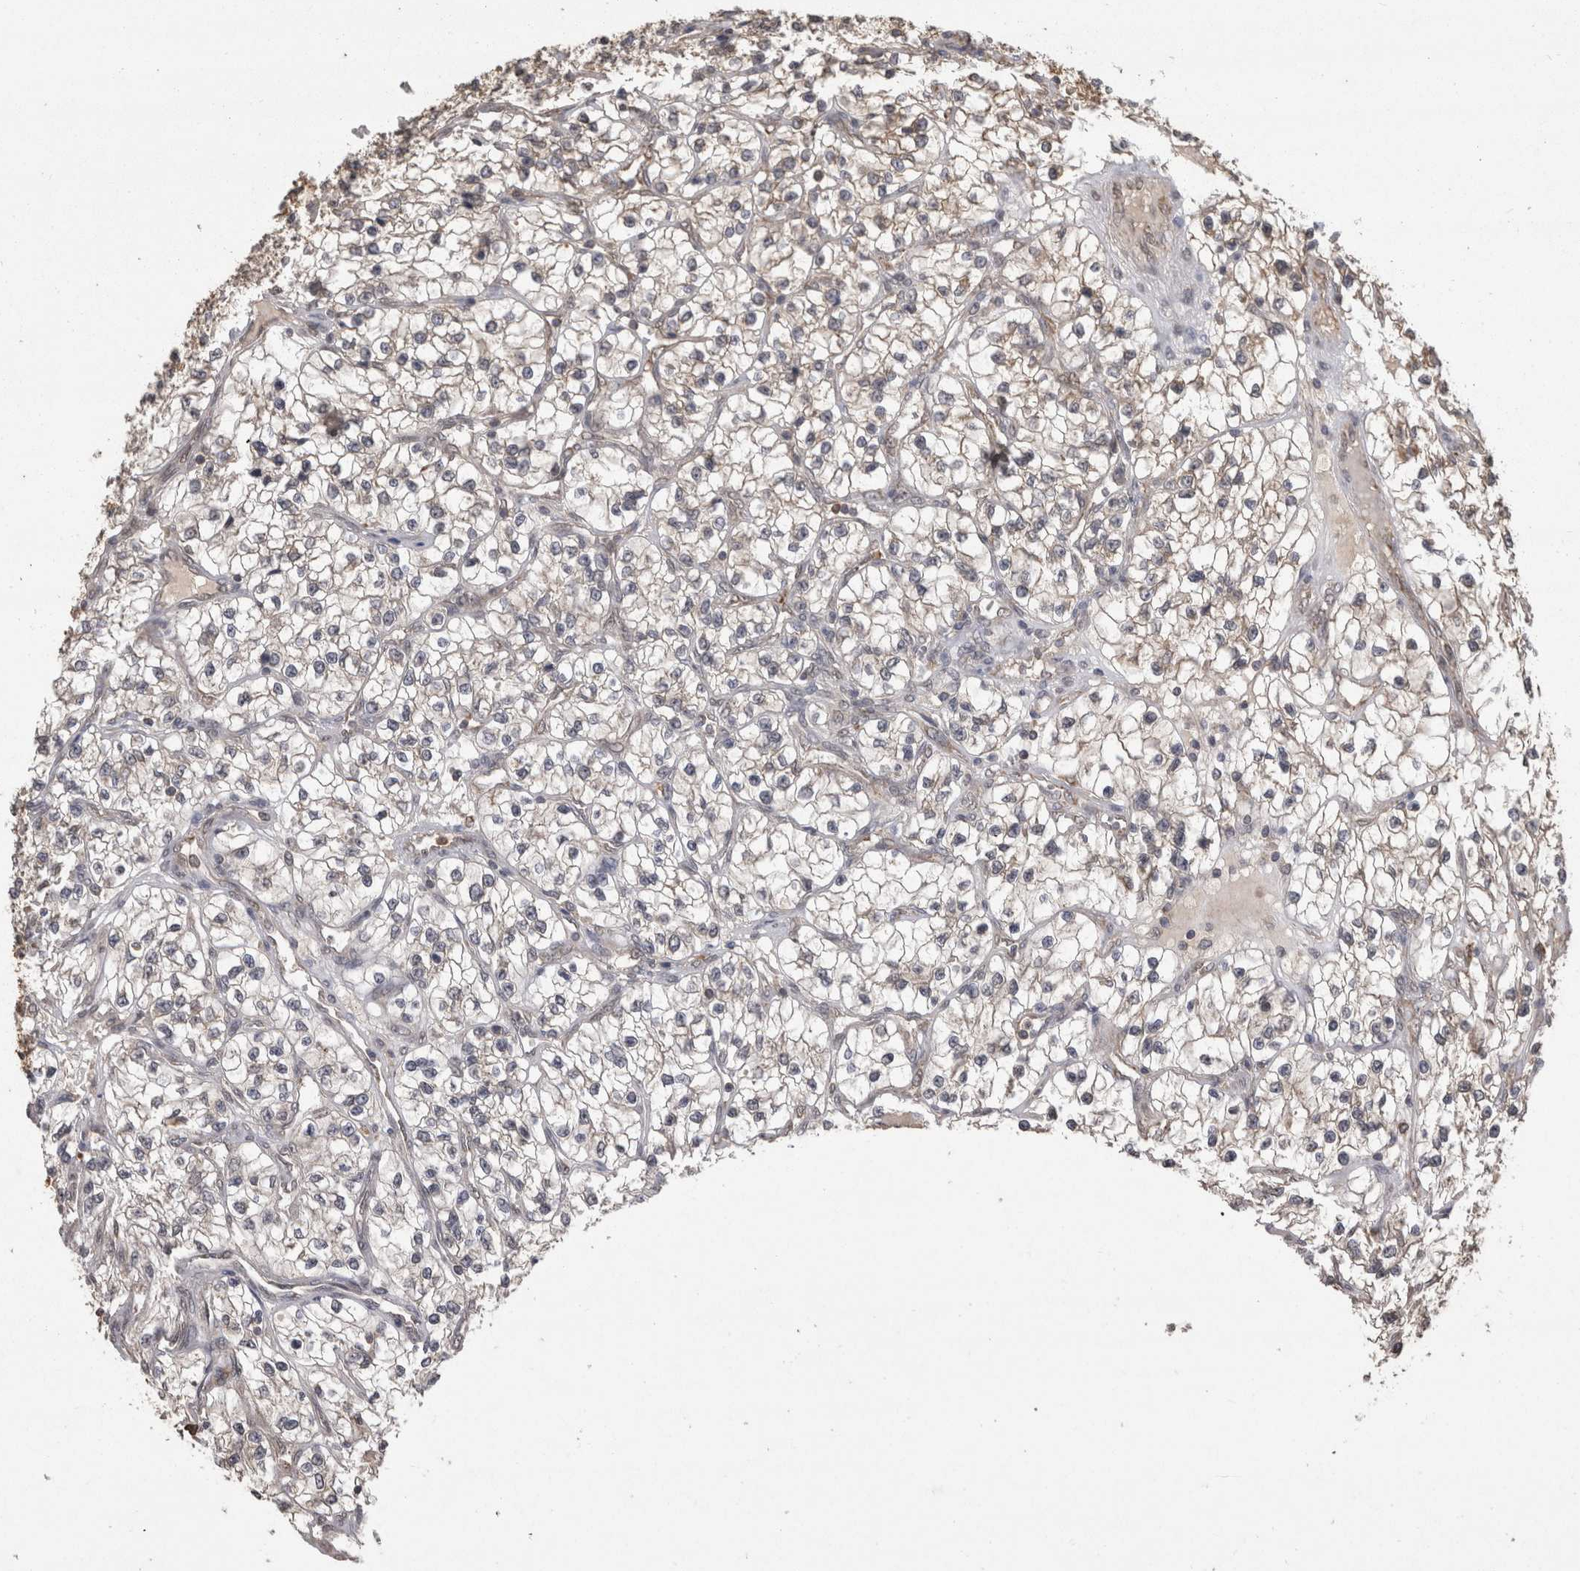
{"staining": {"intensity": "weak", "quantity": "25%-75%", "location": "cytoplasmic/membranous"}, "tissue": "renal cancer", "cell_type": "Tumor cells", "image_type": "cancer", "snomed": [{"axis": "morphology", "description": "Adenocarcinoma, NOS"}, {"axis": "topography", "description": "Kidney"}], "caption": "This photomicrograph shows immunohistochemistry staining of human renal adenocarcinoma, with low weak cytoplasmic/membranous positivity in approximately 25%-75% of tumor cells.", "gene": "PREP", "patient": {"sex": "female", "age": 57}}